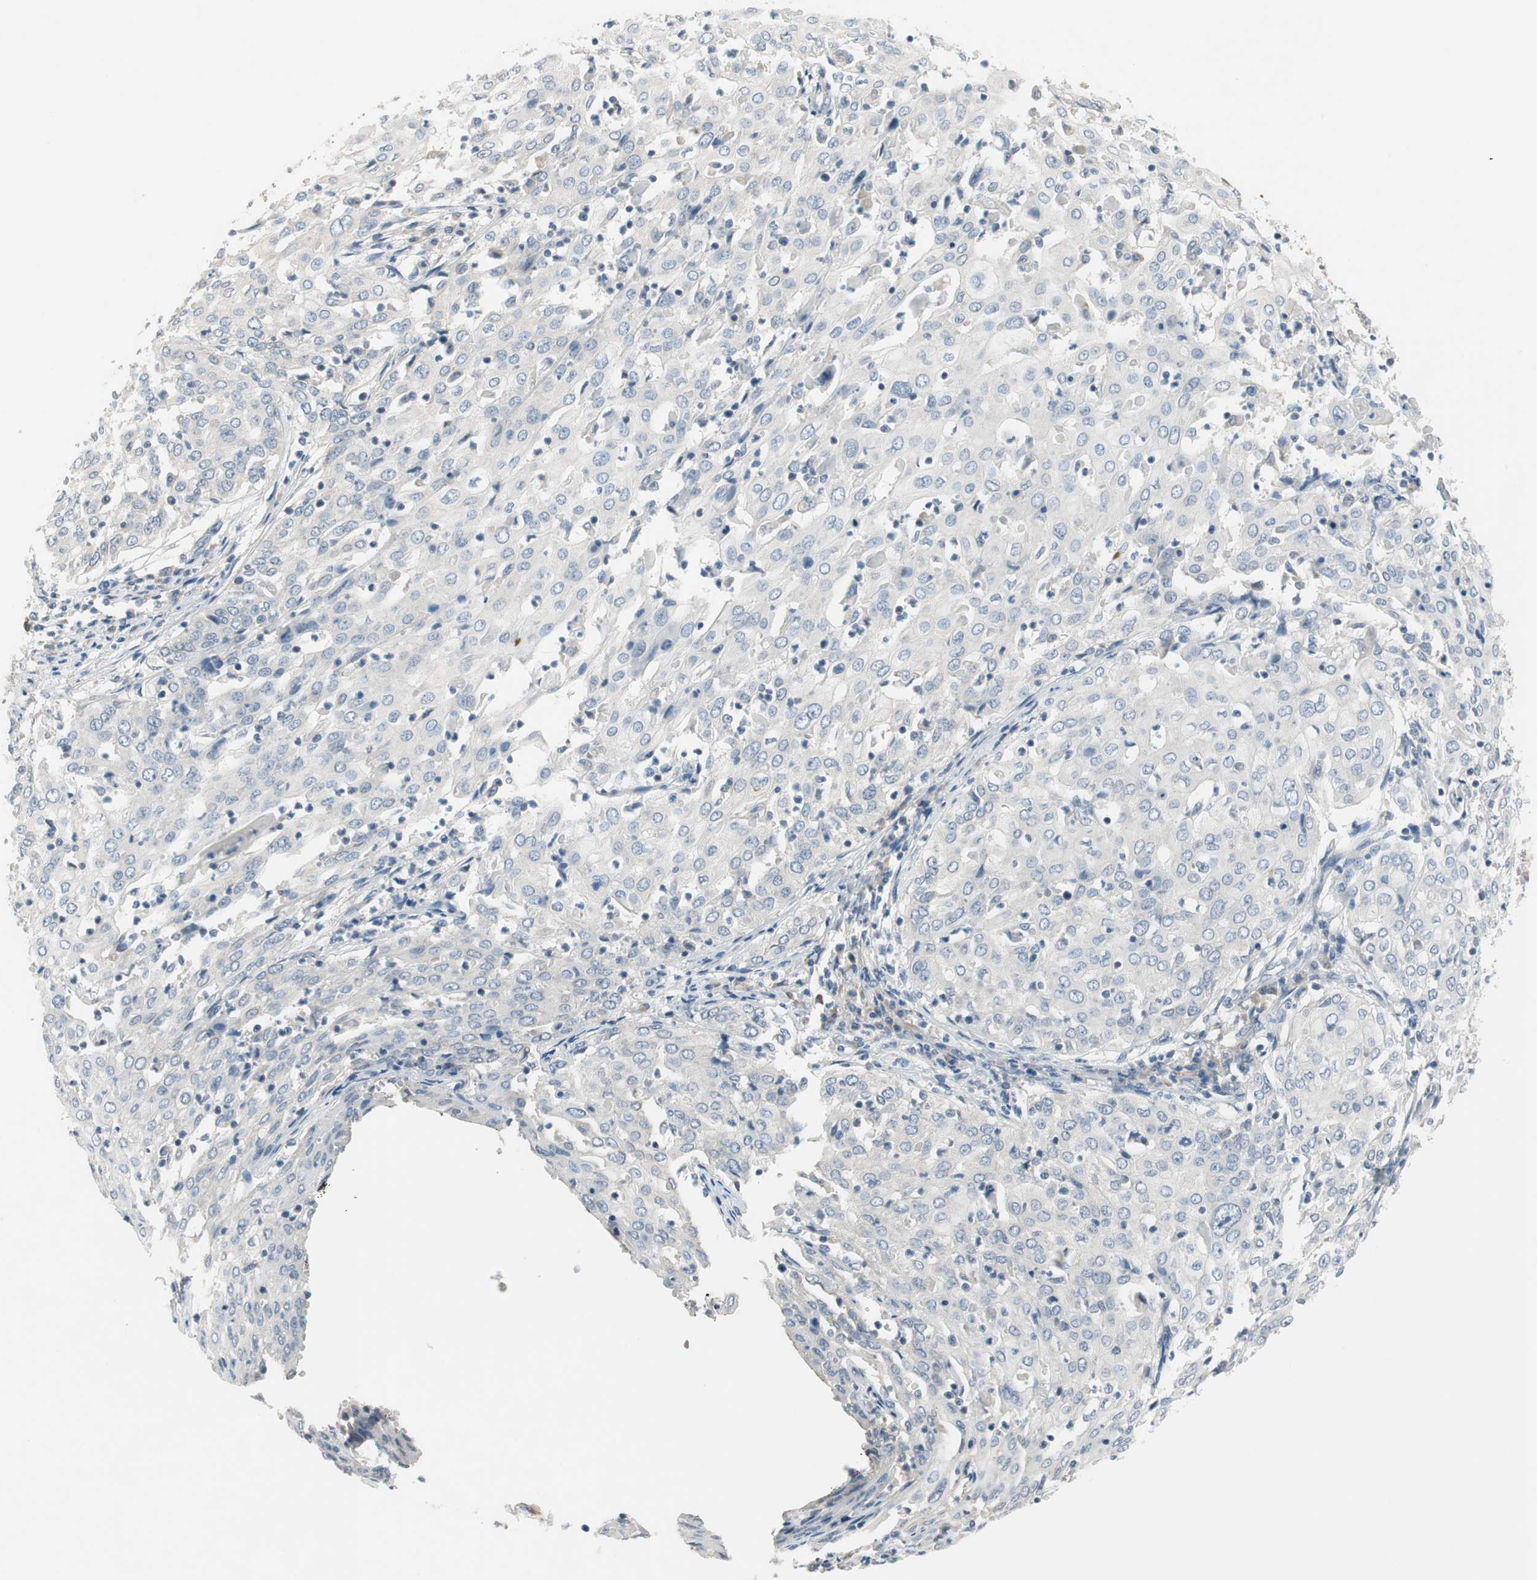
{"staining": {"intensity": "negative", "quantity": "none", "location": "none"}, "tissue": "cervical cancer", "cell_type": "Tumor cells", "image_type": "cancer", "snomed": [{"axis": "morphology", "description": "Squamous cell carcinoma, NOS"}, {"axis": "topography", "description": "Cervix"}], "caption": "Tumor cells are negative for brown protein staining in cervical cancer.", "gene": "TACR3", "patient": {"sex": "female", "age": 39}}